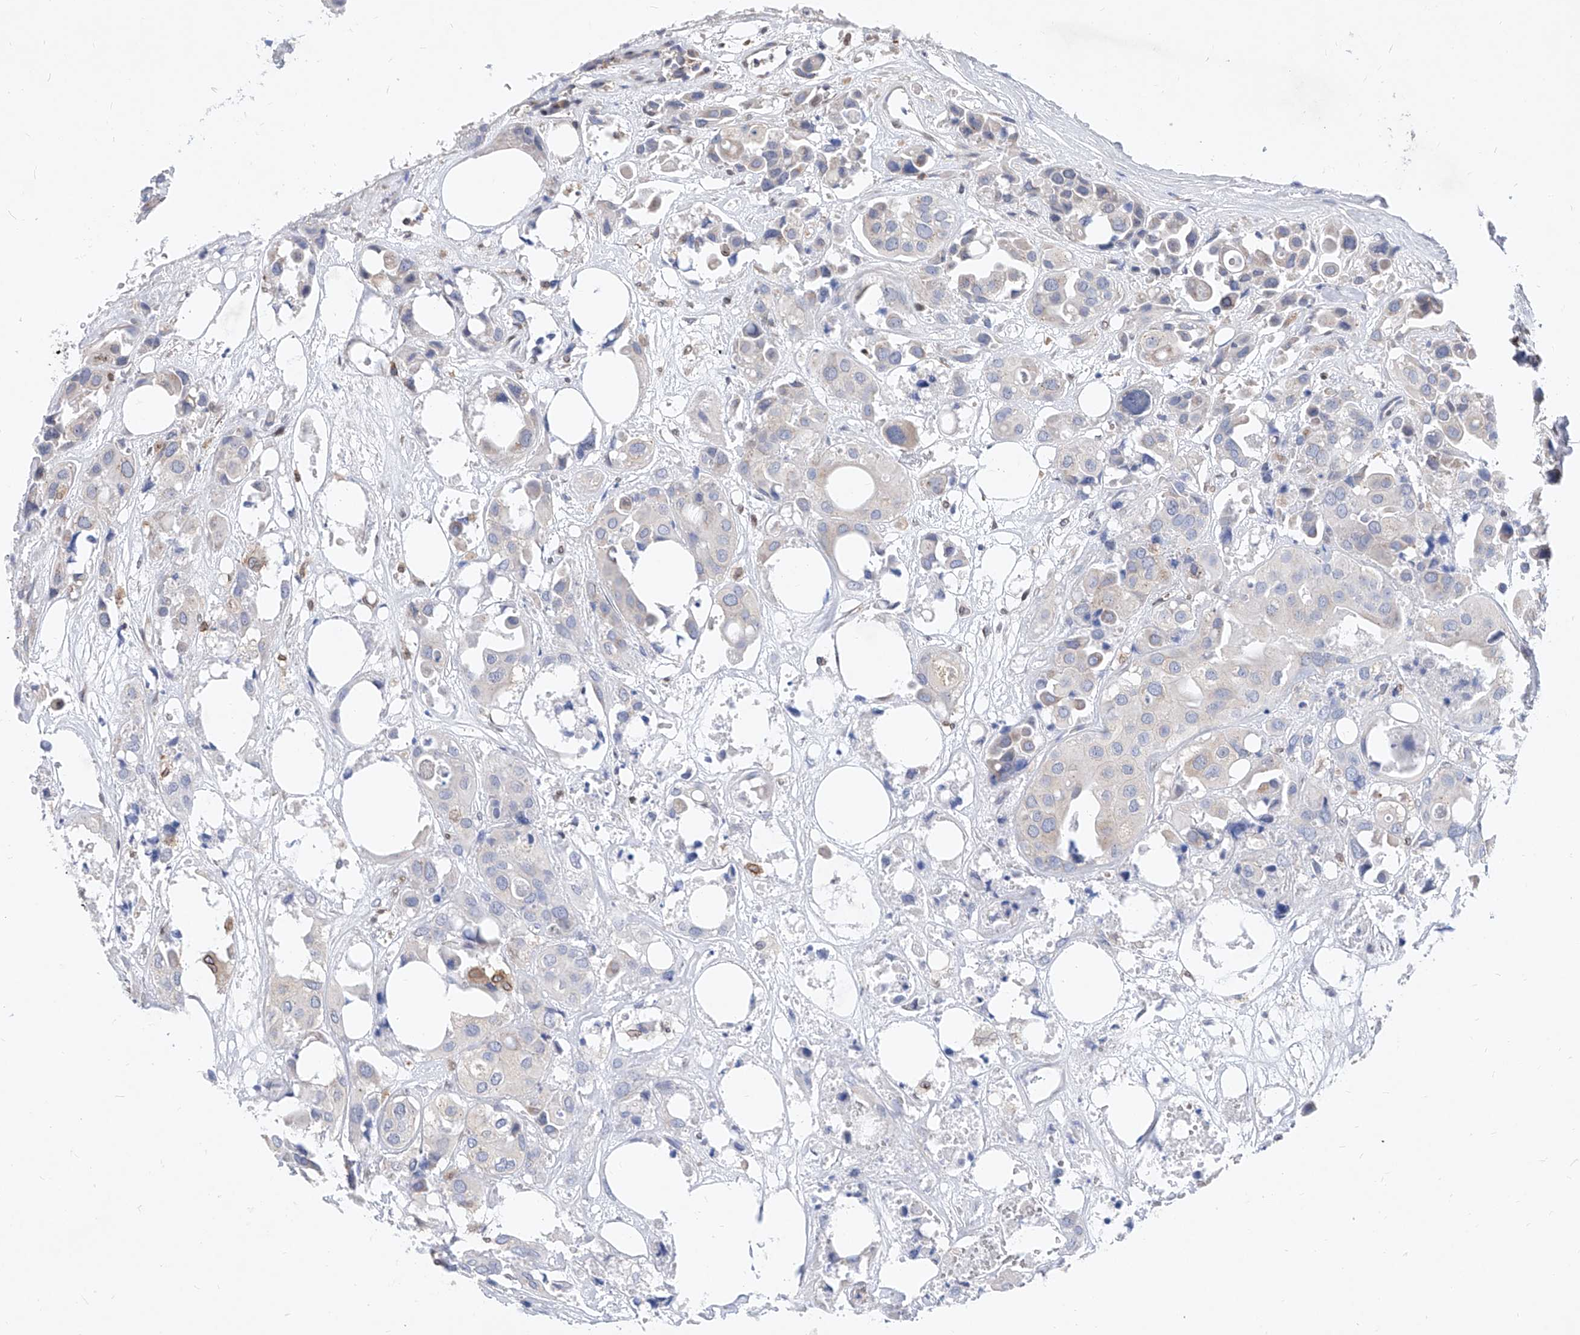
{"staining": {"intensity": "negative", "quantity": "none", "location": "none"}, "tissue": "urothelial cancer", "cell_type": "Tumor cells", "image_type": "cancer", "snomed": [{"axis": "morphology", "description": "Urothelial carcinoma, High grade"}, {"axis": "topography", "description": "Urinary bladder"}], "caption": "Photomicrograph shows no significant protein expression in tumor cells of urothelial carcinoma (high-grade).", "gene": "MX2", "patient": {"sex": "male", "age": 64}}